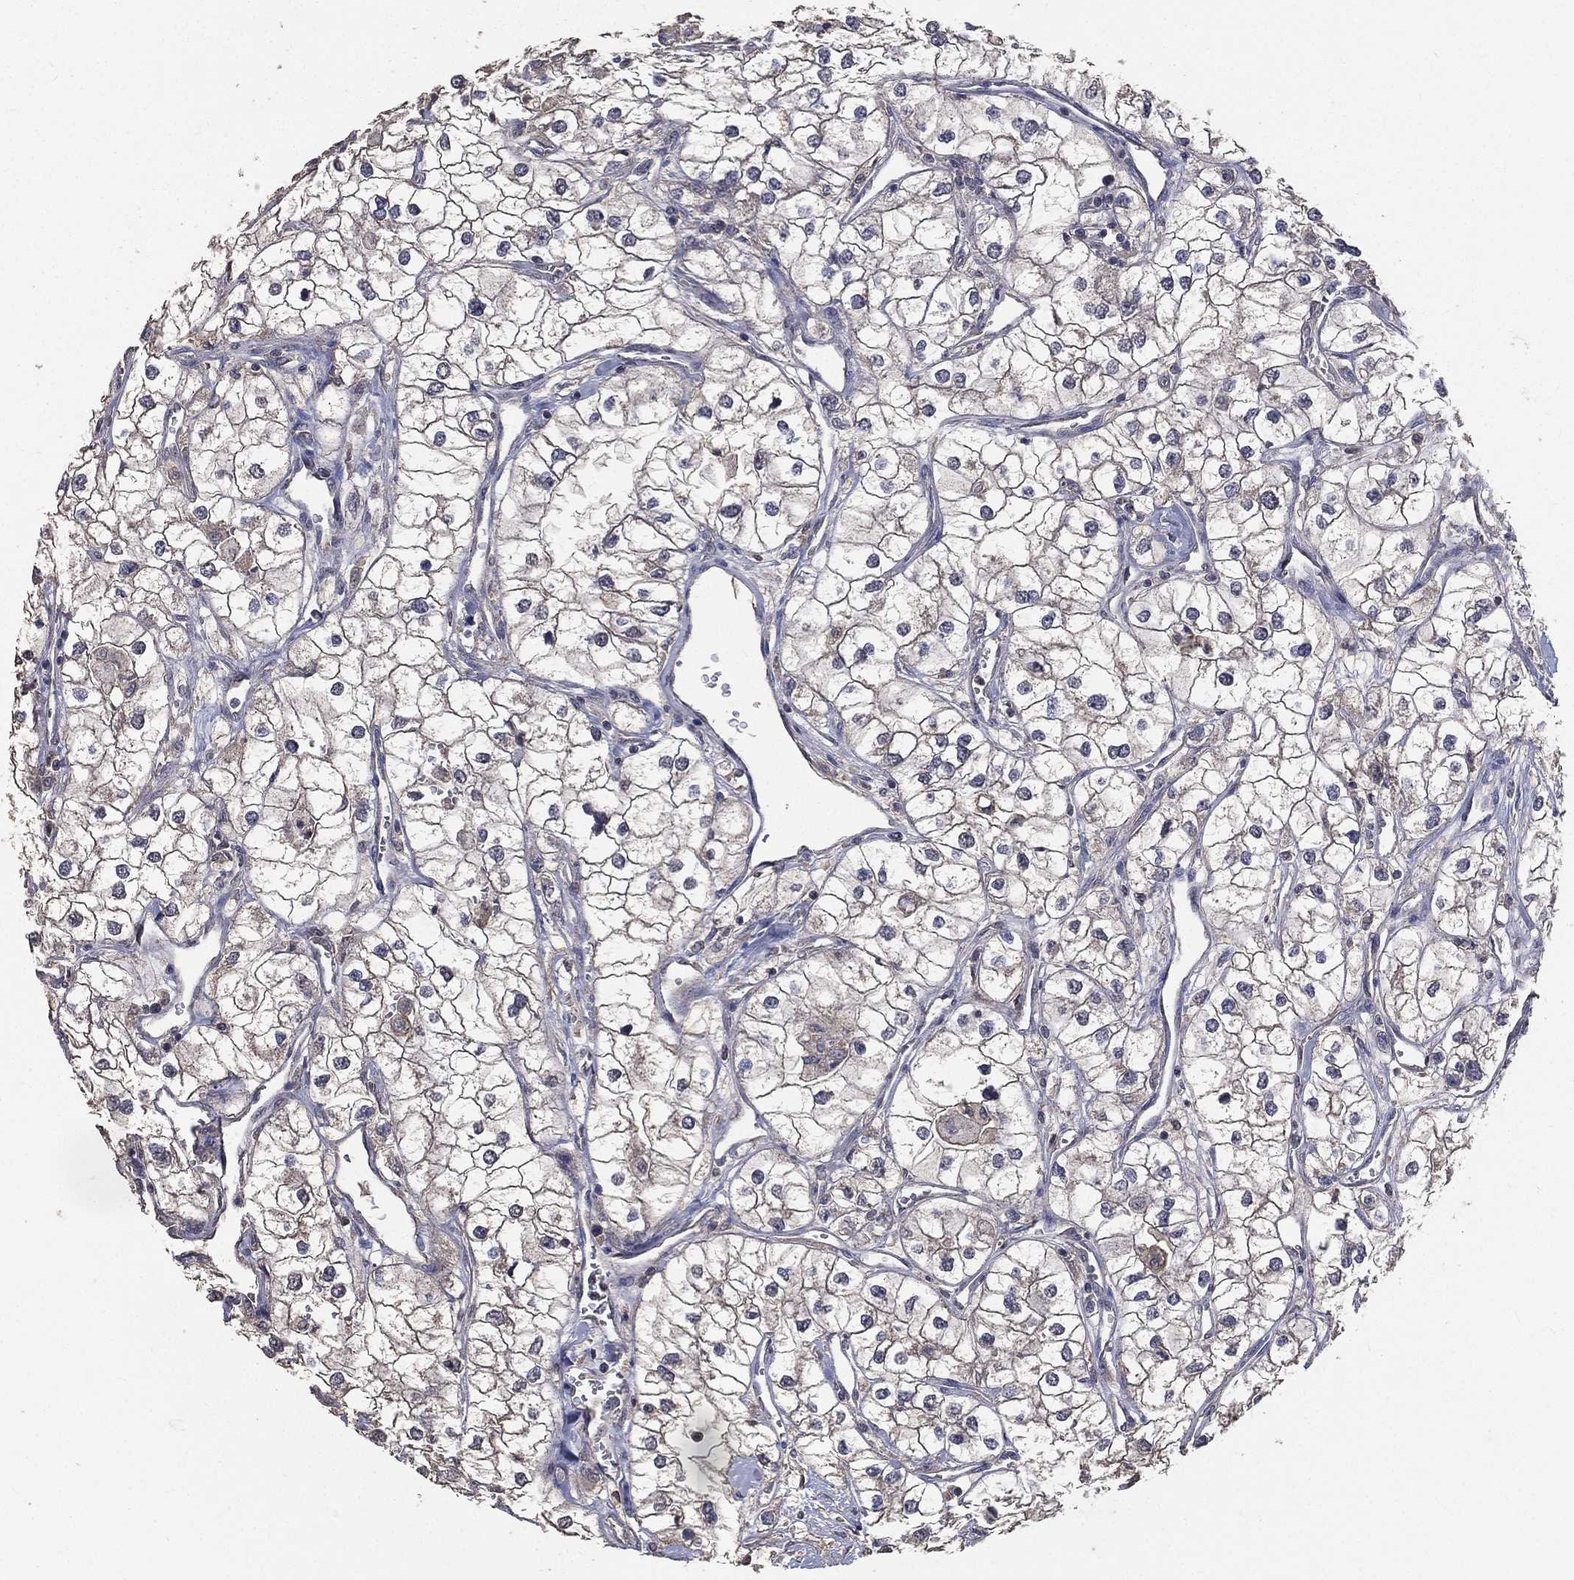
{"staining": {"intensity": "negative", "quantity": "none", "location": "none"}, "tissue": "renal cancer", "cell_type": "Tumor cells", "image_type": "cancer", "snomed": [{"axis": "morphology", "description": "Adenocarcinoma, NOS"}, {"axis": "topography", "description": "Kidney"}], "caption": "Tumor cells are negative for brown protein staining in renal cancer (adenocarcinoma).", "gene": "SNAP25", "patient": {"sex": "male", "age": 59}}